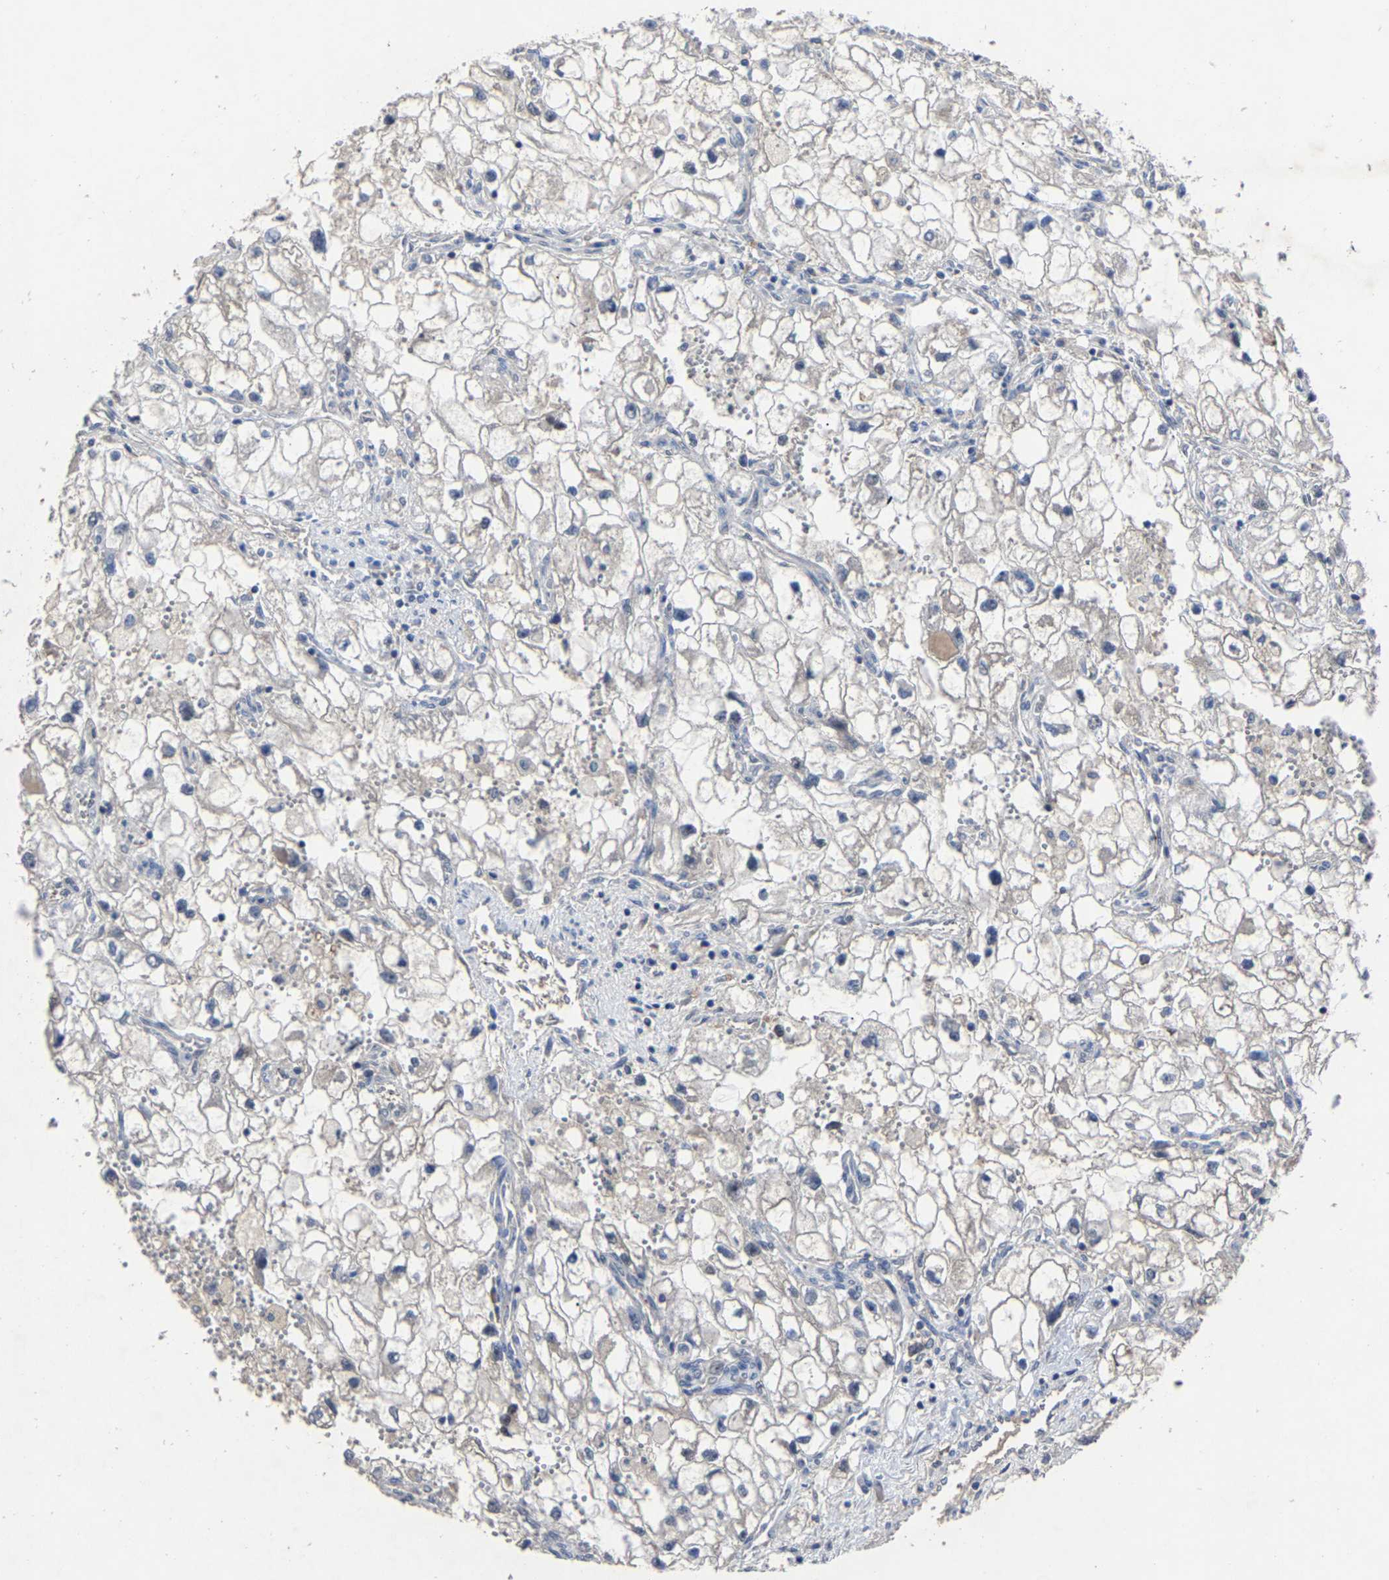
{"staining": {"intensity": "negative", "quantity": "none", "location": "none"}, "tissue": "renal cancer", "cell_type": "Tumor cells", "image_type": "cancer", "snomed": [{"axis": "morphology", "description": "Adenocarcinoma, NOS"}, {"axis": "topography", "description": "Kidney"}], "caption": "The immunohistochemistry image has no significant positivity in tumor cells of renal adenocarcinoma tissue.", "gene": "LSM8", "patient": {"sex": "female", "age": 70}}